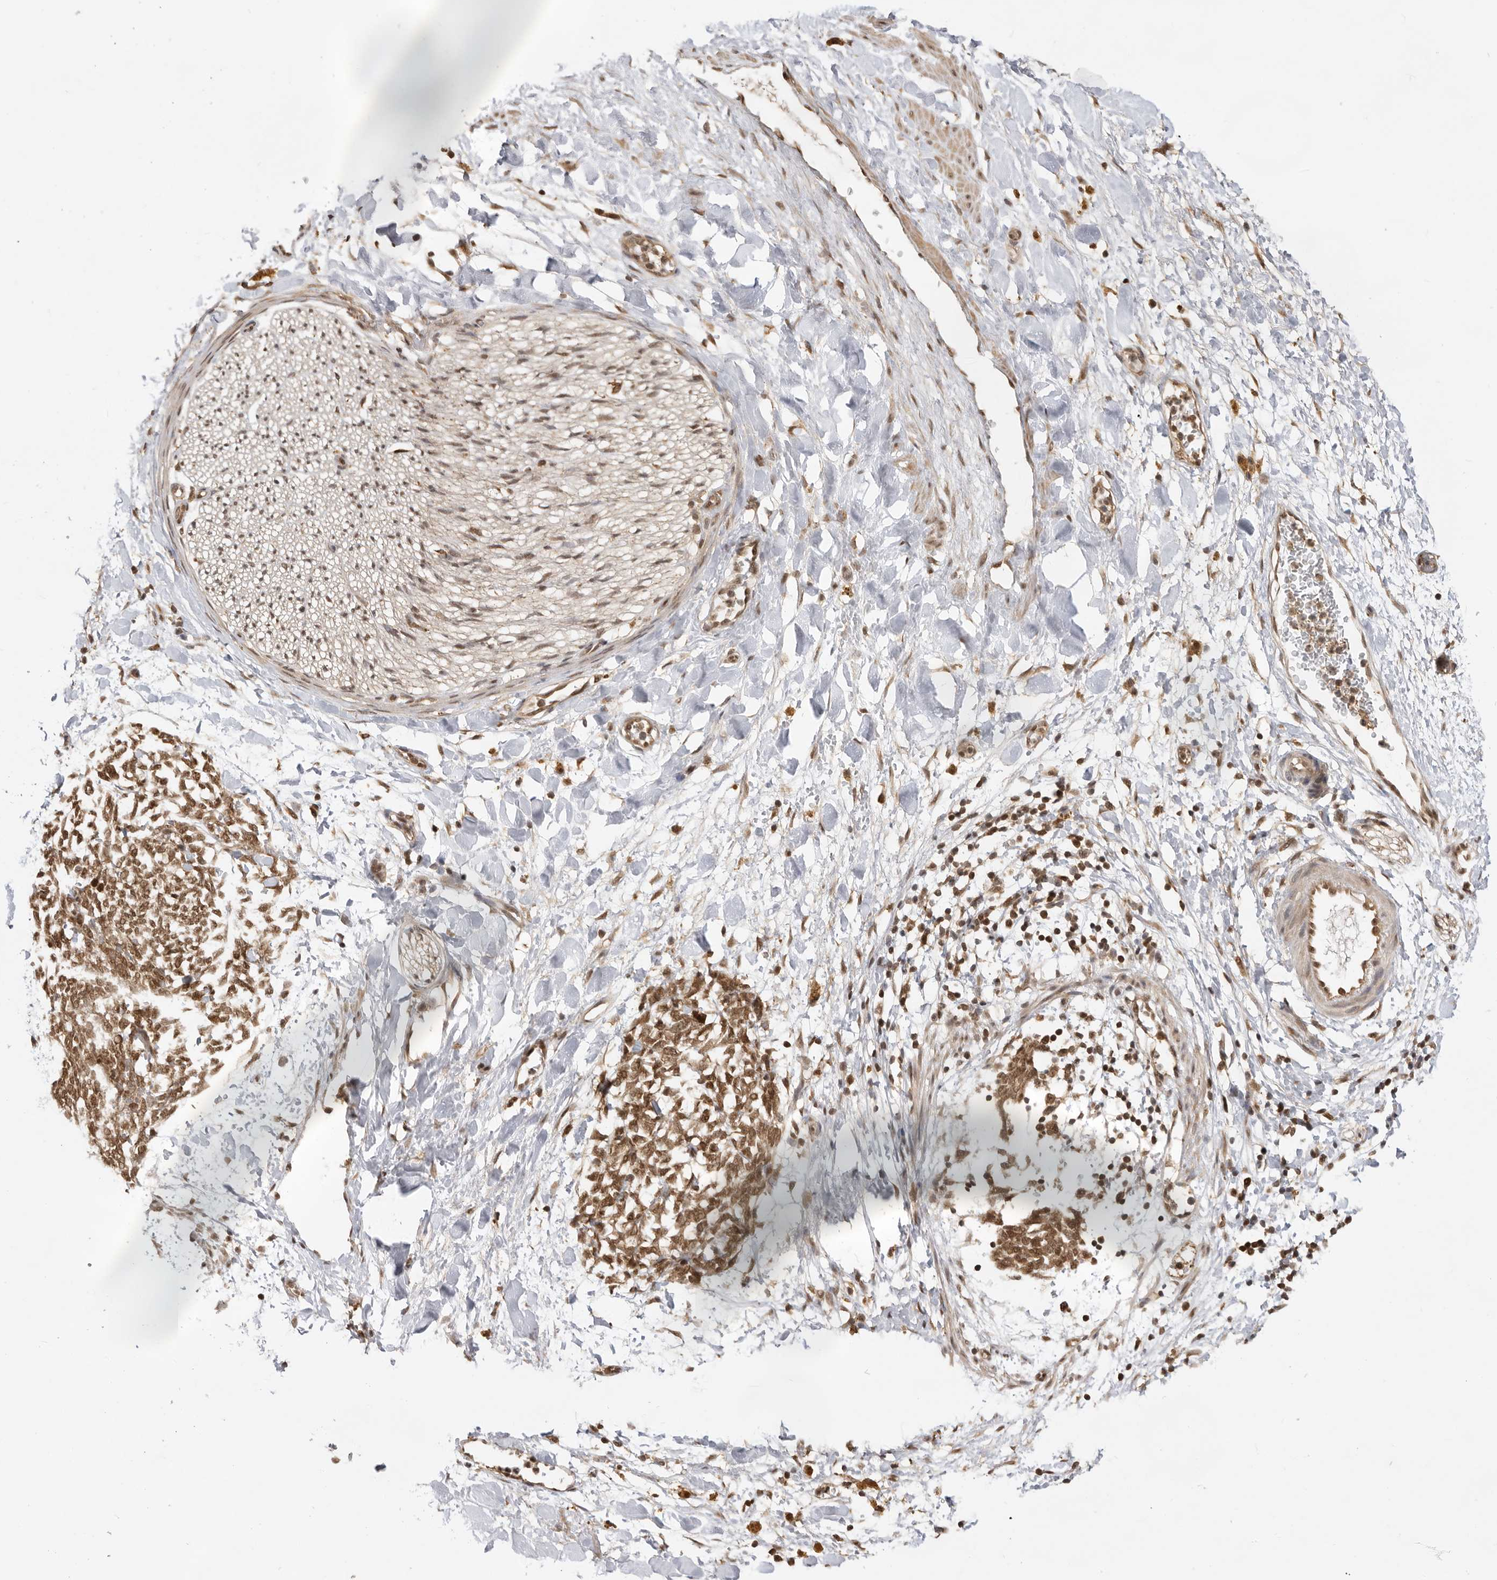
{"staining": {"intensity": "moderate", "quantity": ">75%", "location": "nuclear"}, "tissue": "adipose tissue", "cell_type": "Adipocytes", "image_type": "normal", "snomed": [{"axis": "morphology", "description": "Normal tissue, NOS"}, {"axis": "topography", "description": "Kidney"}, {"axis": "topography", "description": "Peripheral nerve tissue"}], "caption": "An immunohistochemistry micrograph of unremarkable tissue is shown. Protein staining in brown labels moderate nuclear positivity in adipose tissue within adipocytes.", "gene": "ADPRS", "patient": {"sex": "male", "age": 7}}